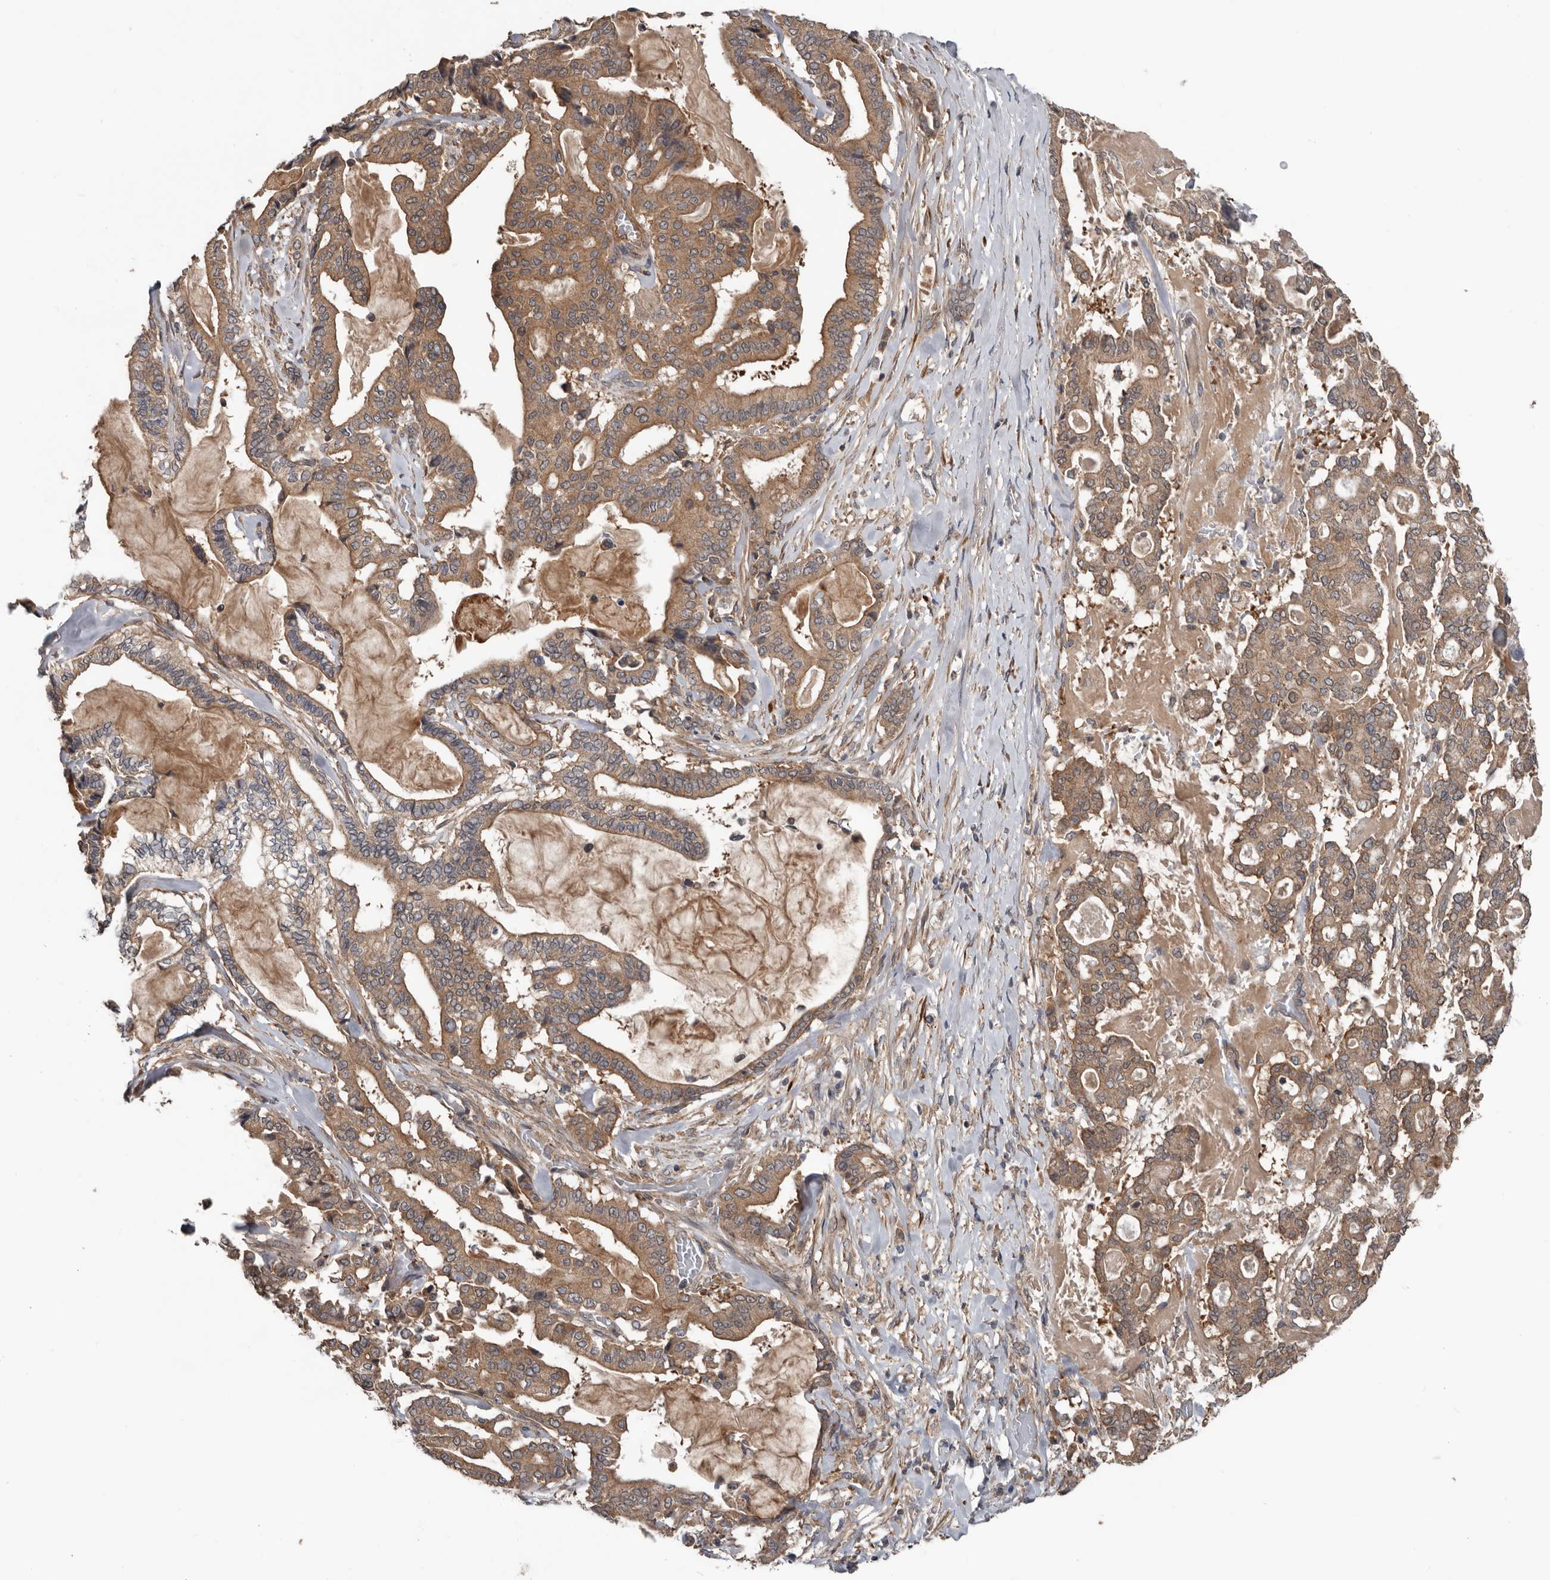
{"staining": {"intensity": "moderate", "quantity": ">75%", "location": "cytoplasmic/membranous"}, "tissue": "pancreatic cancer", "cell_type": "Tumor cells", "image_type": "cancer", "snomed": [{"axis": "morphology", "description": "Adenocarcinoma, NOS"}, {"axis": "topography", "description": "Pancreas"}], "caption": "This micrograph displays pancreatic cancer stained with immunohistochemistry to label a protein in brown. The cytoplasmic/membranous of tumor cells show moderate positivity for the protein. Nuclei are counter-stained blue.", "gene": "DNAJB4", "patient": {"sex": "male", "age": 63}}